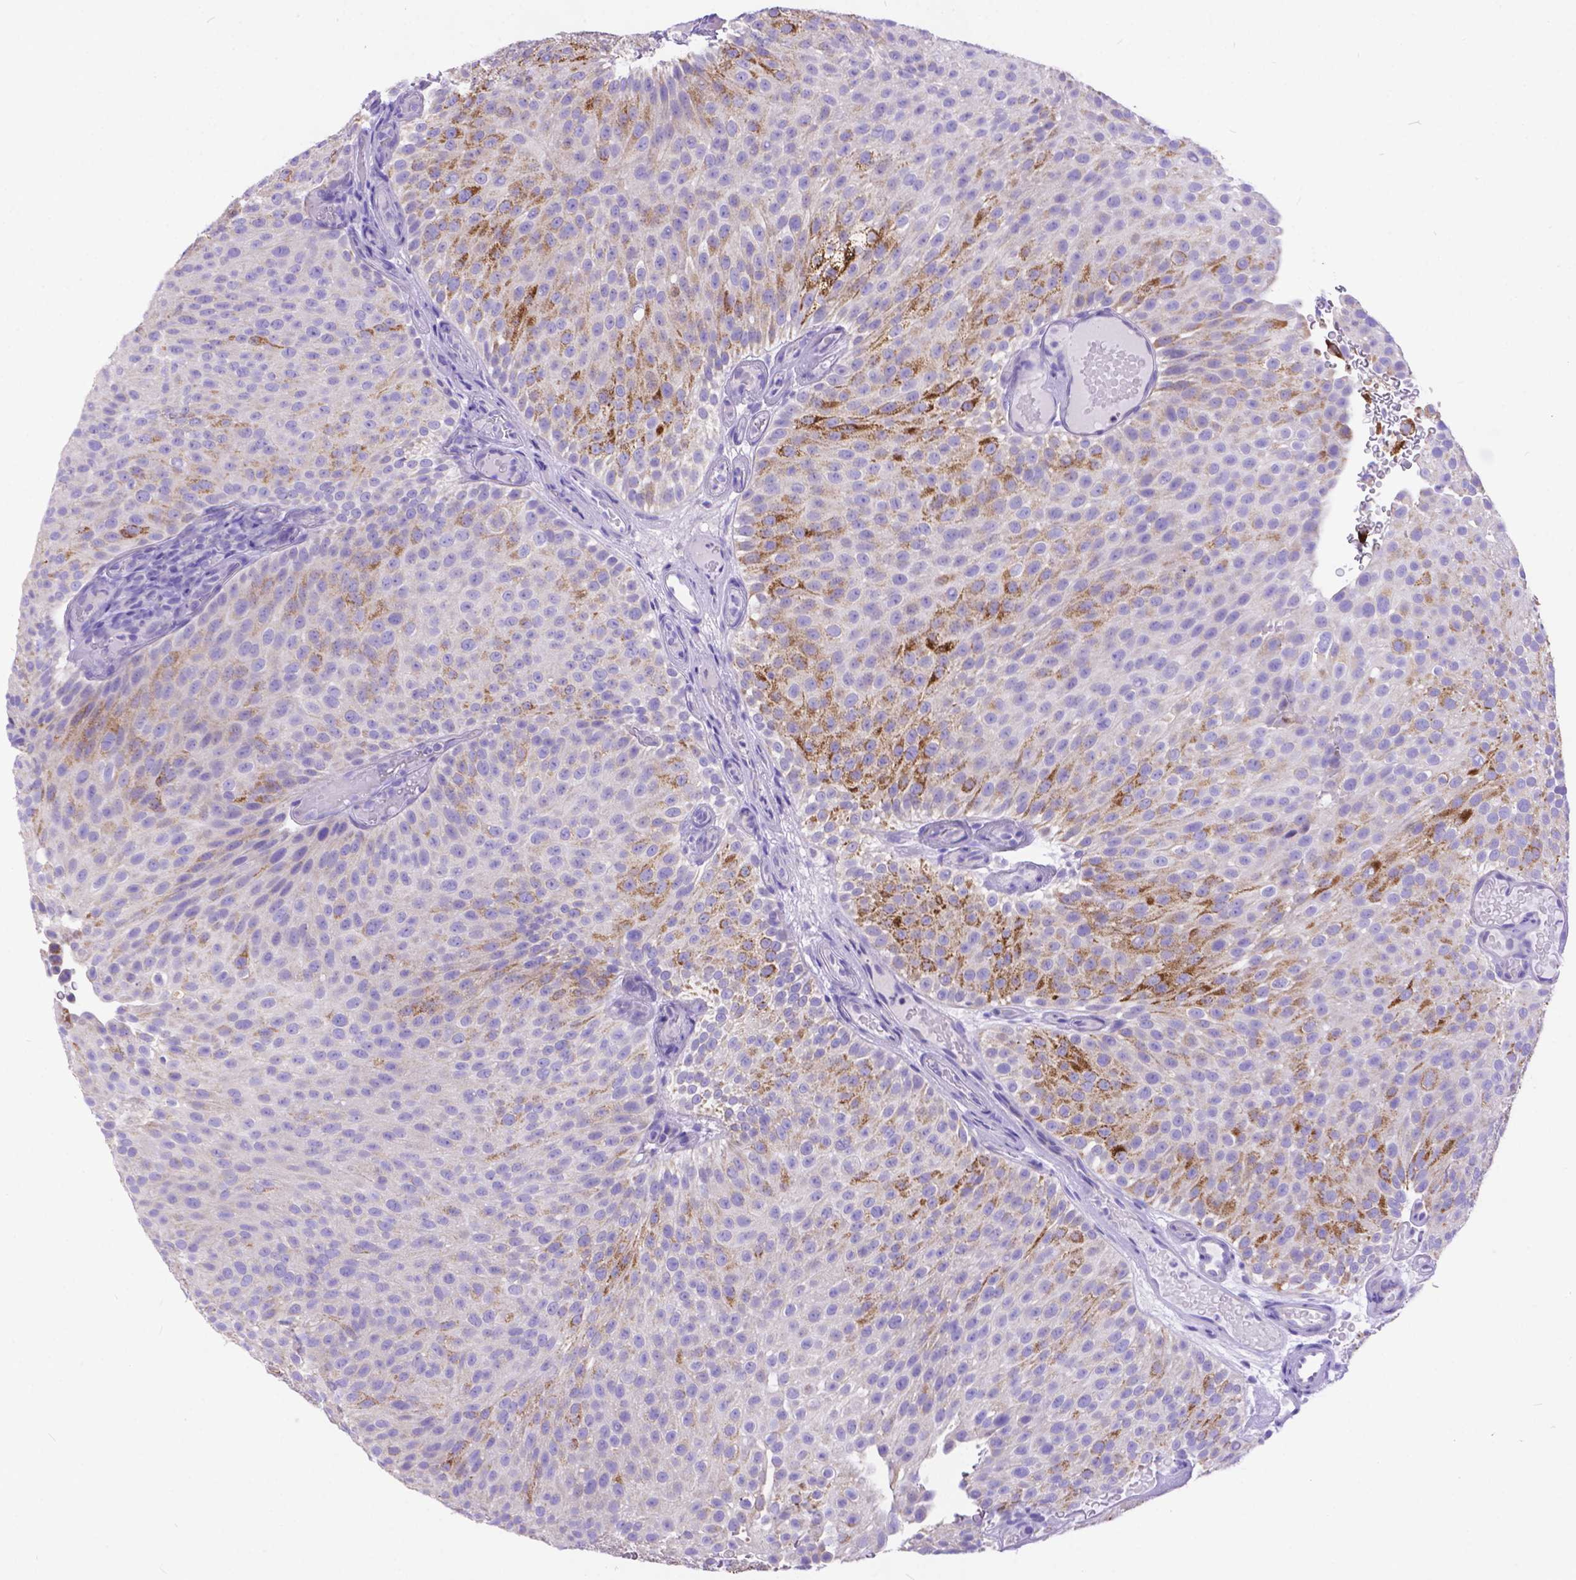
{"staining": {"intensity": "moderate", "quantity": "<25%", "location": "cytoplasmic/membranous"}, "tissue": "urothelial cancer", "cell_type": "Tumor cells", "image_type": "cancer", "snomed": [{"axis": "morphology", "description": "Urothelial carcinoma, Low grade"}, {"axis": "topography", "description": "Urinary bladder"}], "caption": "Moderate cytoplasmic/membranous staining for a protein is identified in about <25% of tumor cells of urothelial carcinoma (low-grade) using immunohistochemistry.", "gene": "DHRS2", "patient": {"sex": "male", "age": 78}}